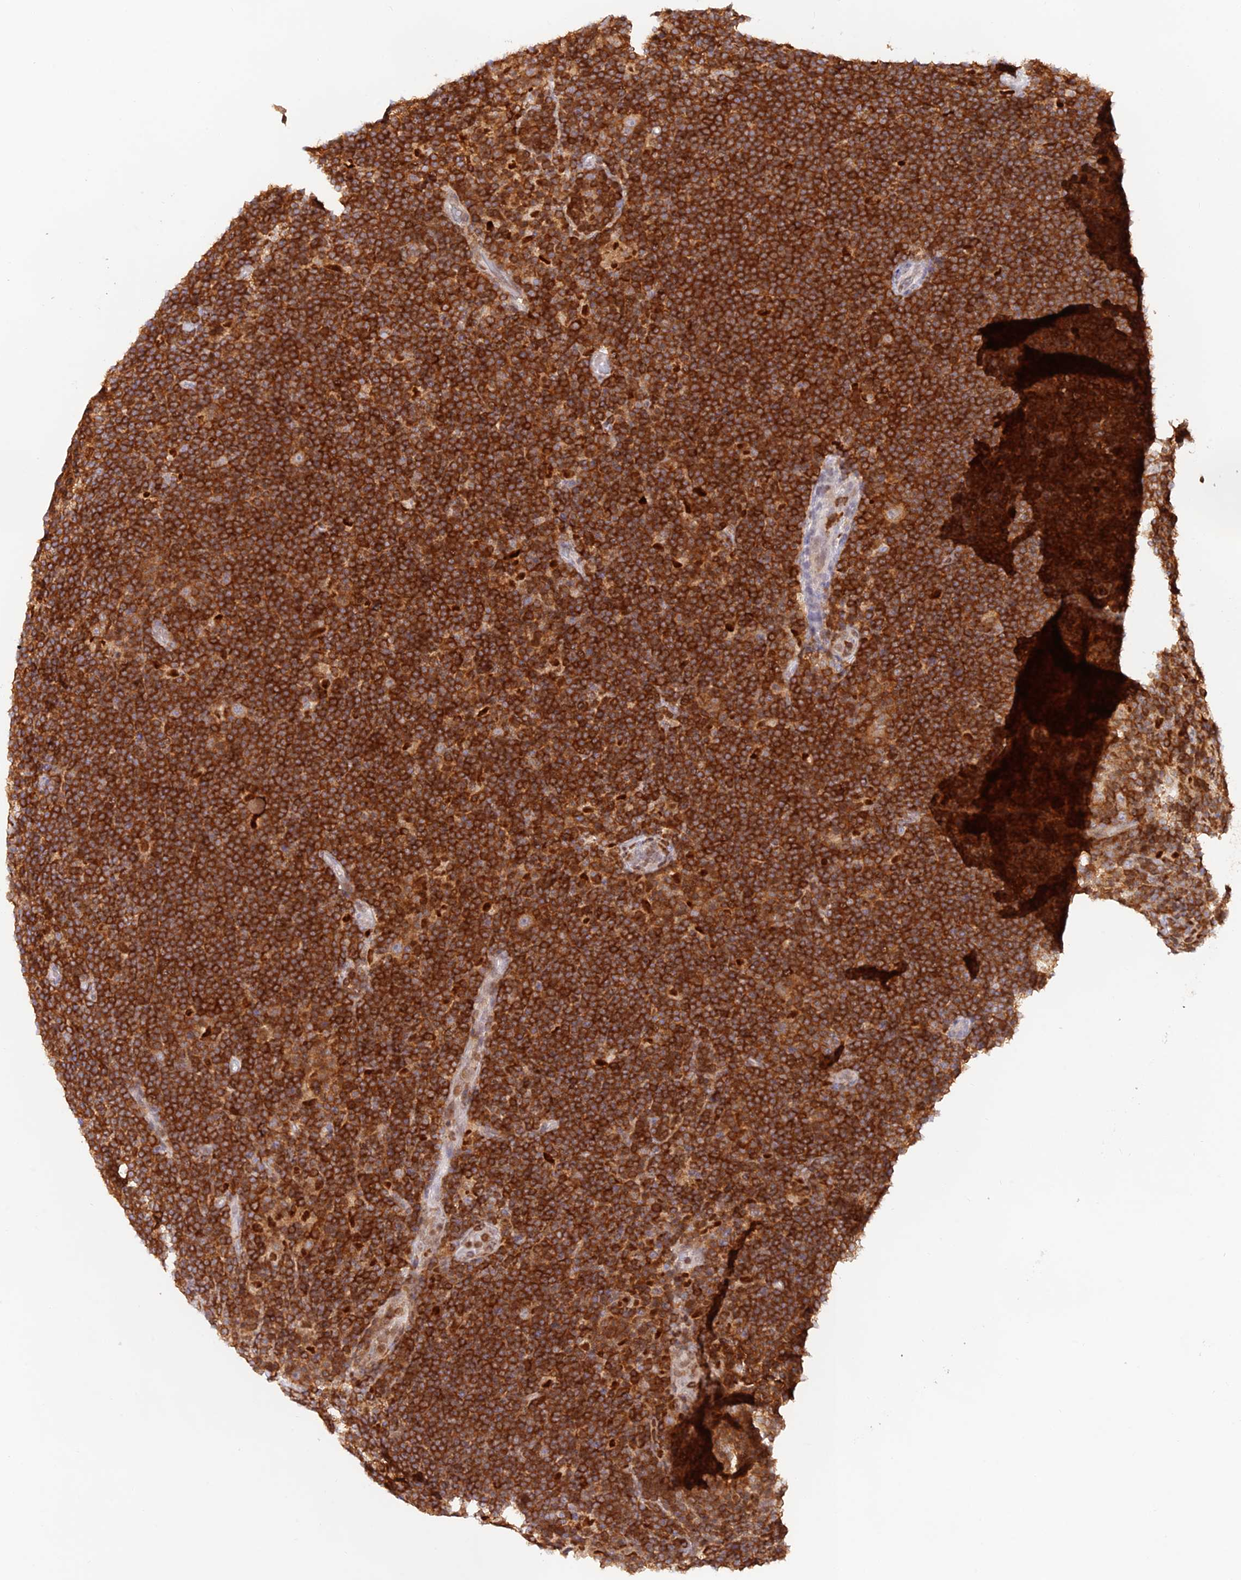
{"staining": {"intensity": "moderate", "quantity": "25%-75%", "location": "cytoplasmic/membranous"}, "tissue": "lymphoma", "cell_type": "Tumor cells", "image_type": "cancer", "snomed": [{"axis": "morphology", "description": "Hodgkin's disease, NOS"}, {"axis": "topography", "description": "Lymph node"}], "caption": "Immunohistochemical staining of human Hodgkin's disease reveals medium levels of moderate cytoplasmic/membranous protein positivity in about 25%-75% of tumor cells. (DAB (3,3'-diaminobenzidine) IHC, brown staining for protein, blue staining for nuclei).", "gene": "DENND1C", "patient": {"sex": "female", "age": 57}}